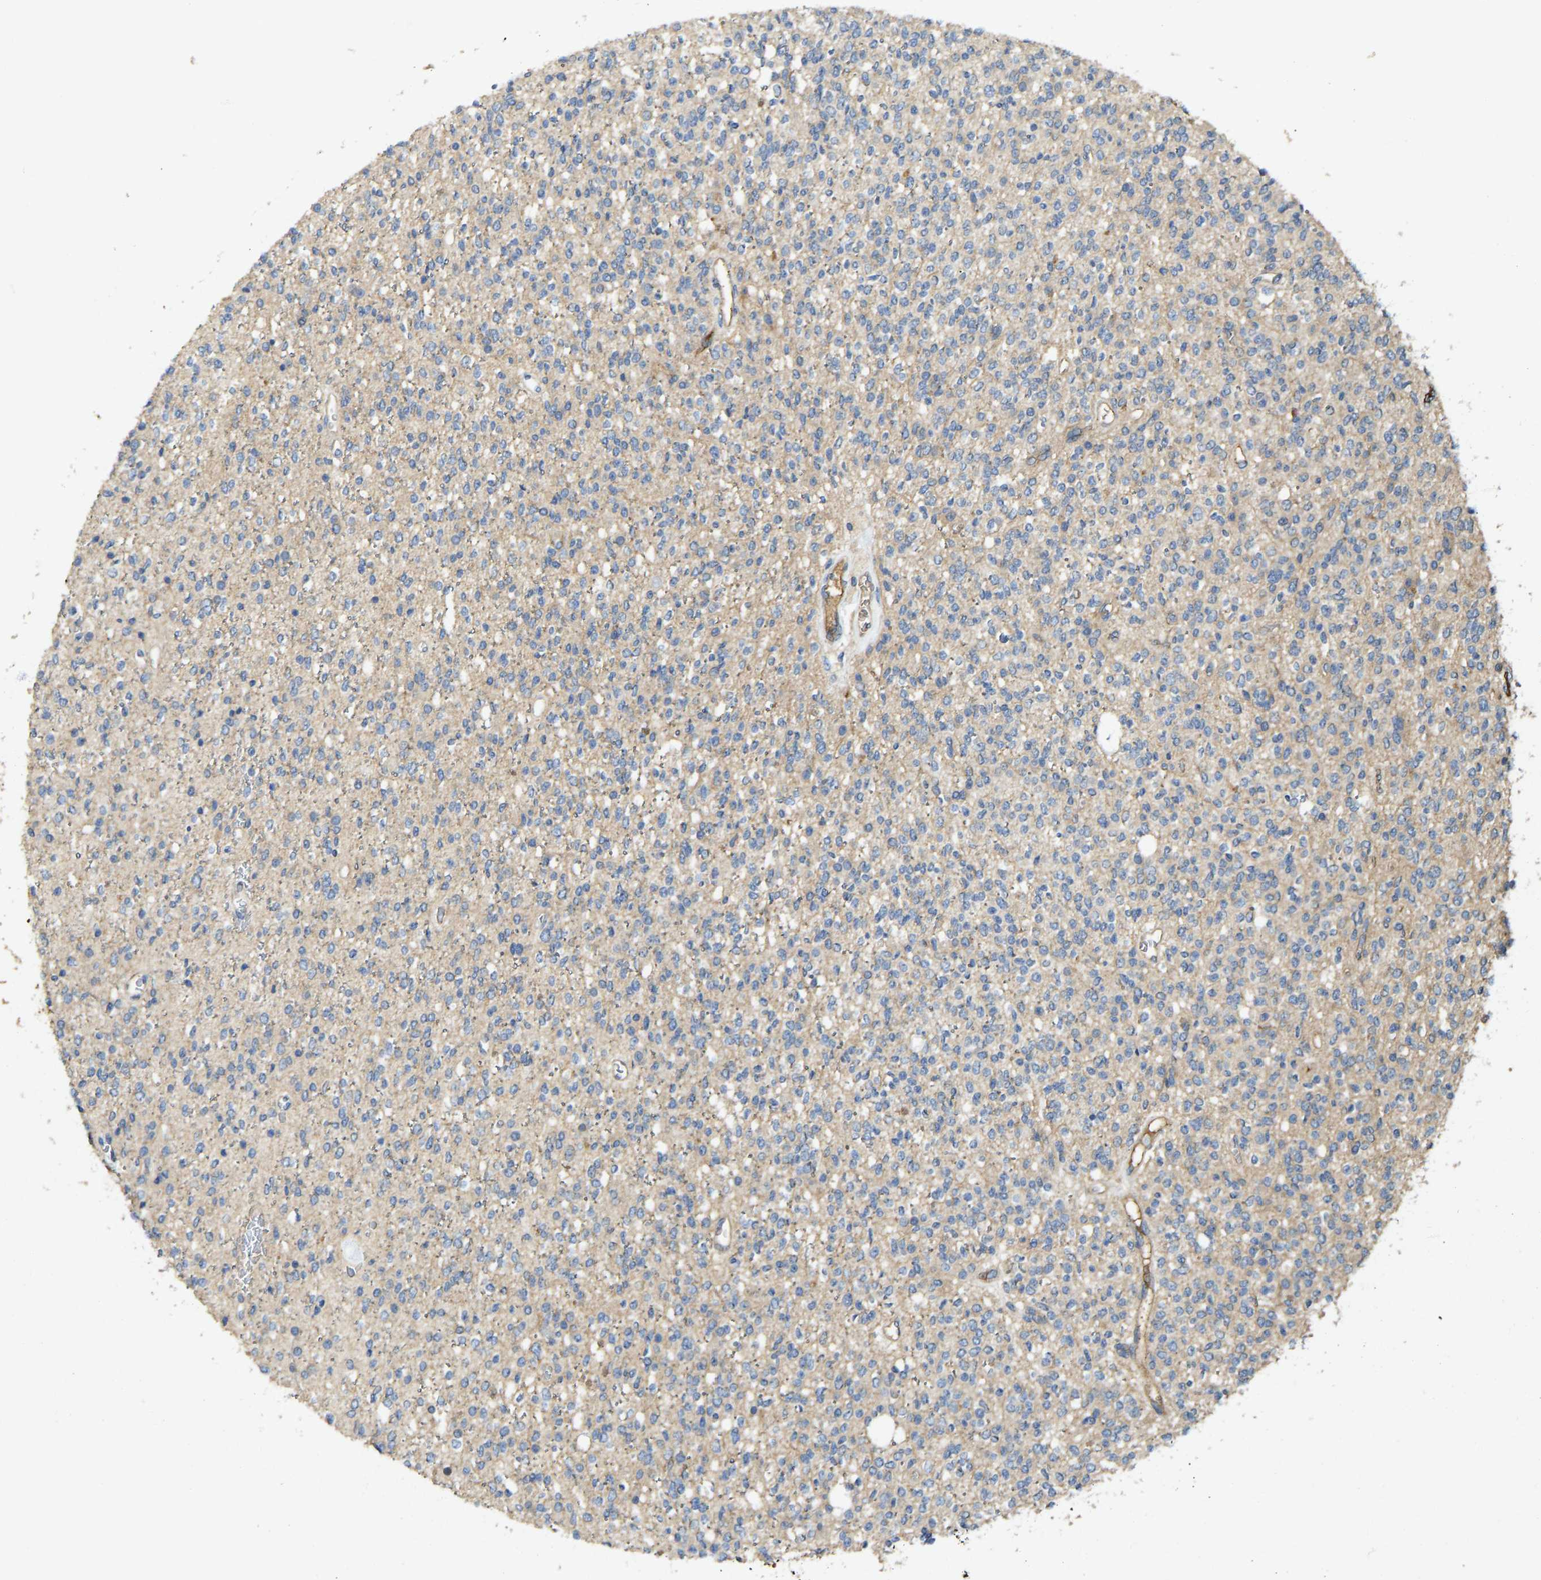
{"staining": {"intensity": "weak", "quantity": "<25%", "location": "cytoplasmic/membranous"}, "tissue": "glioma", "cell_type": "Tumor cells", "image_type": "cancer", "snomed": [{"axis": "morphology", "description": "Glioma, malignant, High grade"}, {"axis": "topography", "description": "Brain"}], "caption": "The immunohistochemistry micrograph has no significant staining in tumor cells of glioma tissue.", "gene": "VCPKMT", "patient": {"sex": "male", "age": 34}}